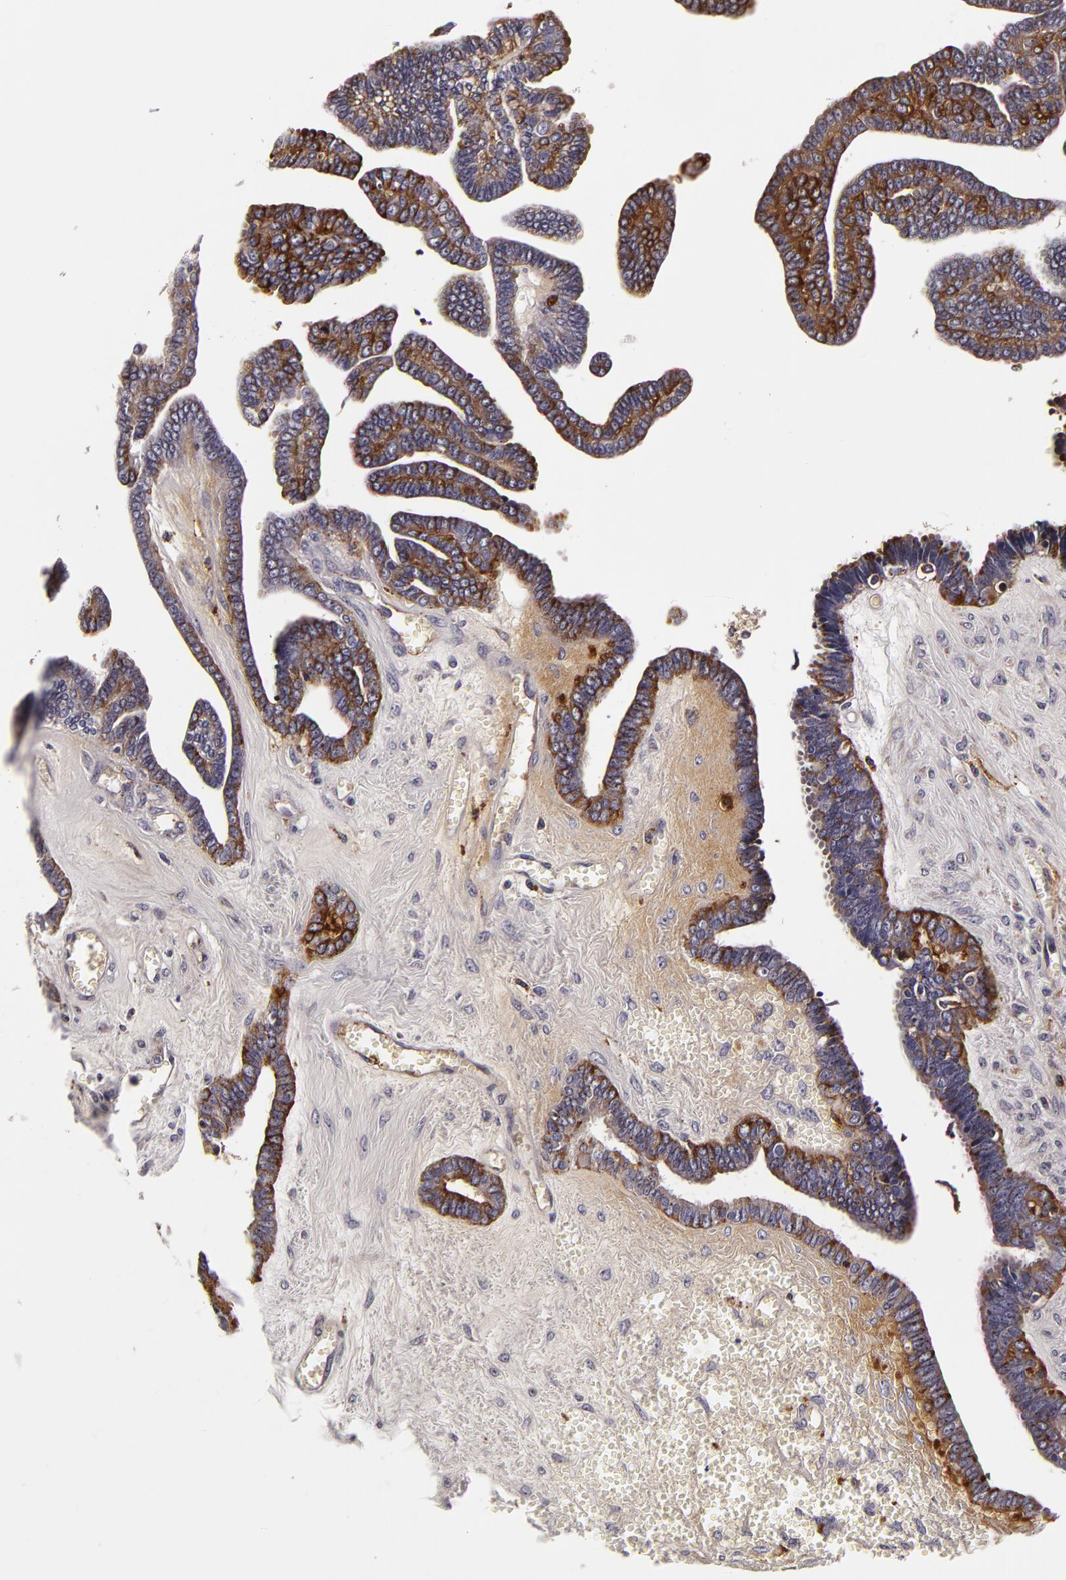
{"staining": {"intensity": "moderate", "quantity": "<25%", "location": "cytoplasmic/membranous"}, "tissue": "ovarian cancer", "cell_type": "Tumor cells", "image_type": "cancer", "snomed": [{"axis": "morphology", "description": "Cystadenocarcinoma, serous, NOS"}, {"axis": "topography", "description": "Ovary"}], "caption": "Human ovarian cancer (serous cystadenocarcinoma) stained for a protein (brown) displays moderate cytoplasmic/membranous positive expression in approximately <25% of tumor cells.", "gene": "LGALS3BP", "patient": {"sex": "female", "age": 71}}